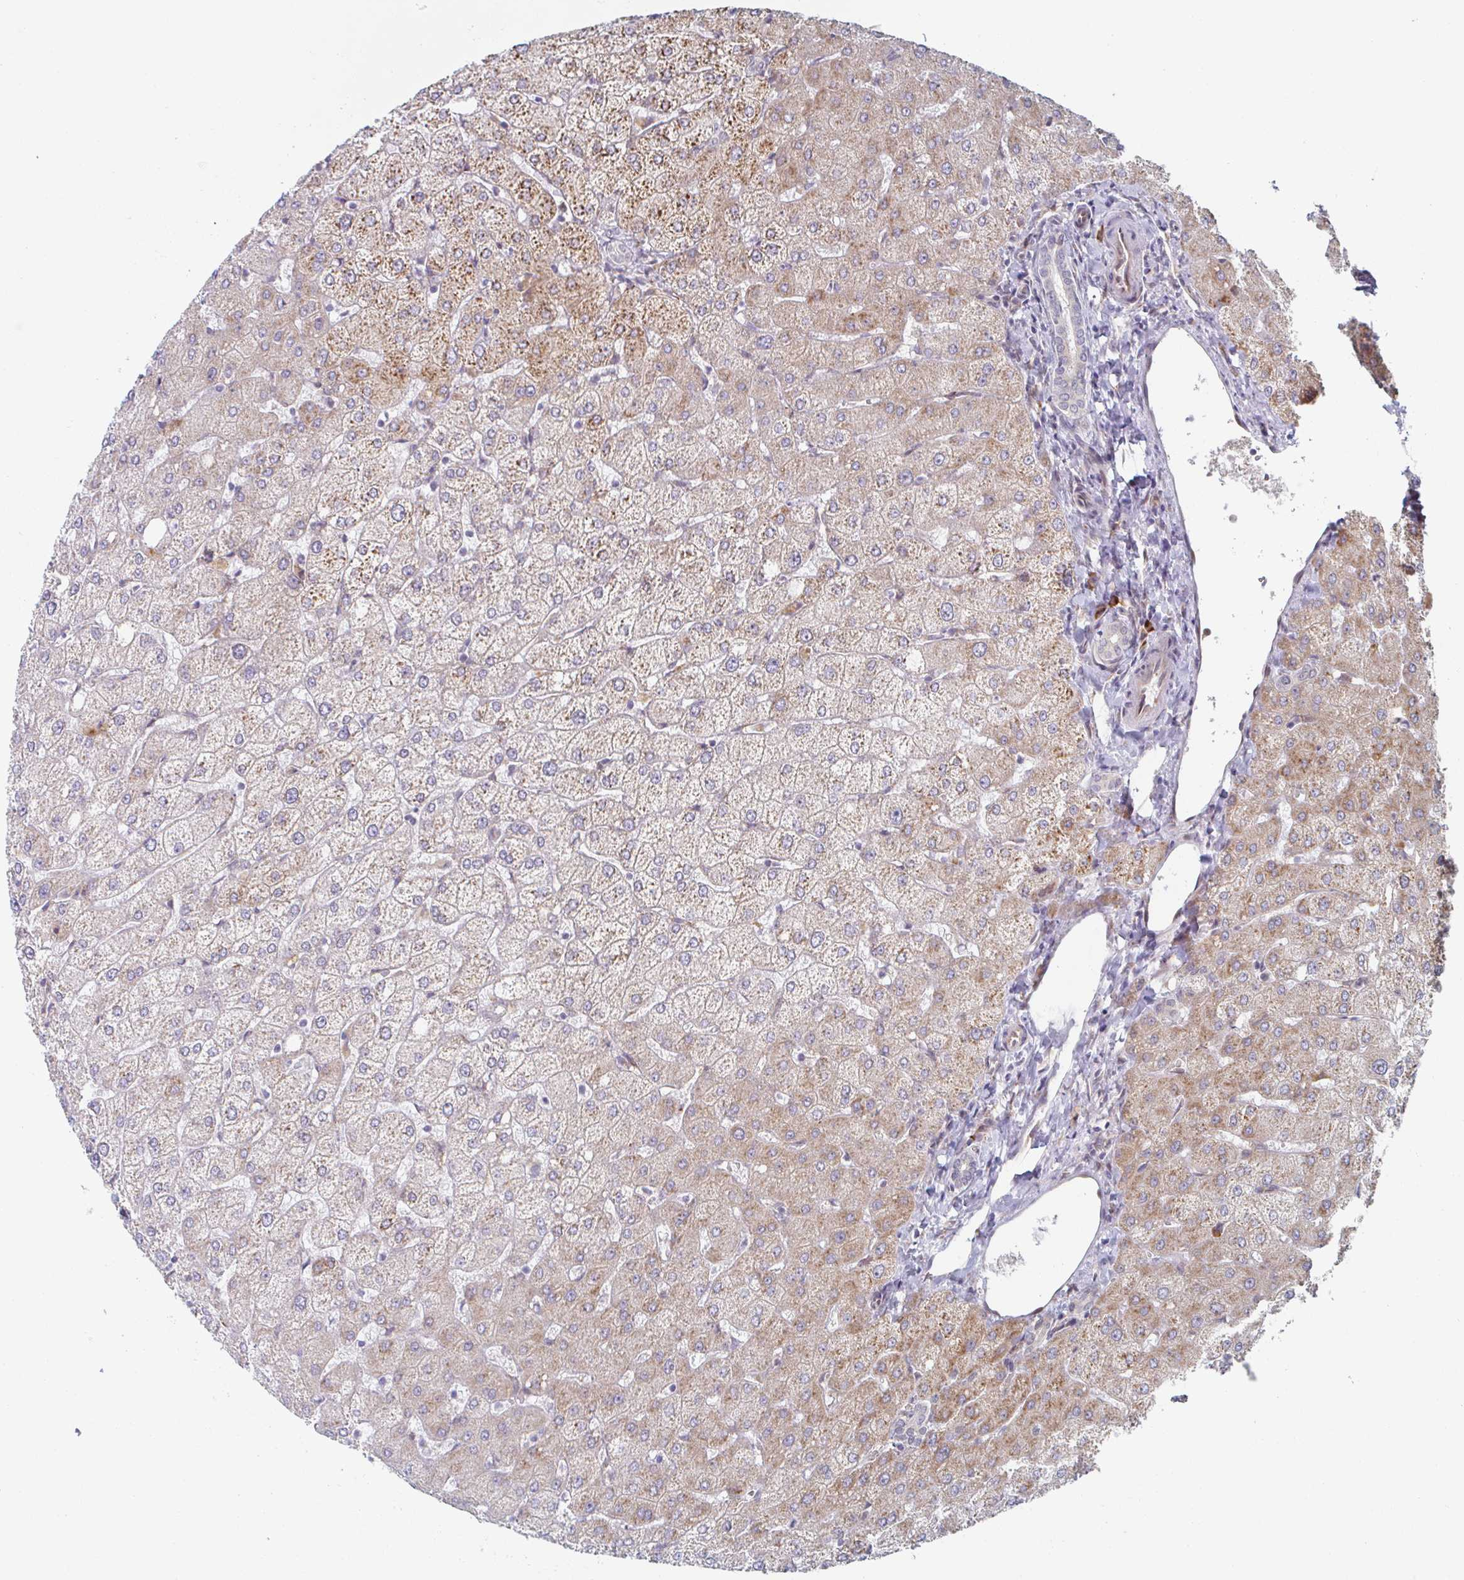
{"staining": {"intensity": "negative", "quantity": "none", "location": "none"}, "tissue": "liver", "cell_type": "Cholangiocytes", "image_type": "normal", "snomed": [{"axis": "morphology", "description": "Normal tissue, NOS"}, {"axis": "topography", "description": "Liver"}], "caption": "Liver was stained to show a protein in brown. There is no significant staining in cholangiocytes. The staining was performed using DAB to visualize the protein expression in brown, while the nuclei were stained in blue with hematoxylin (Magnification: 20x).", "gene": "TRAPPC10", "patient": {"sex": "female", "age": 54}}